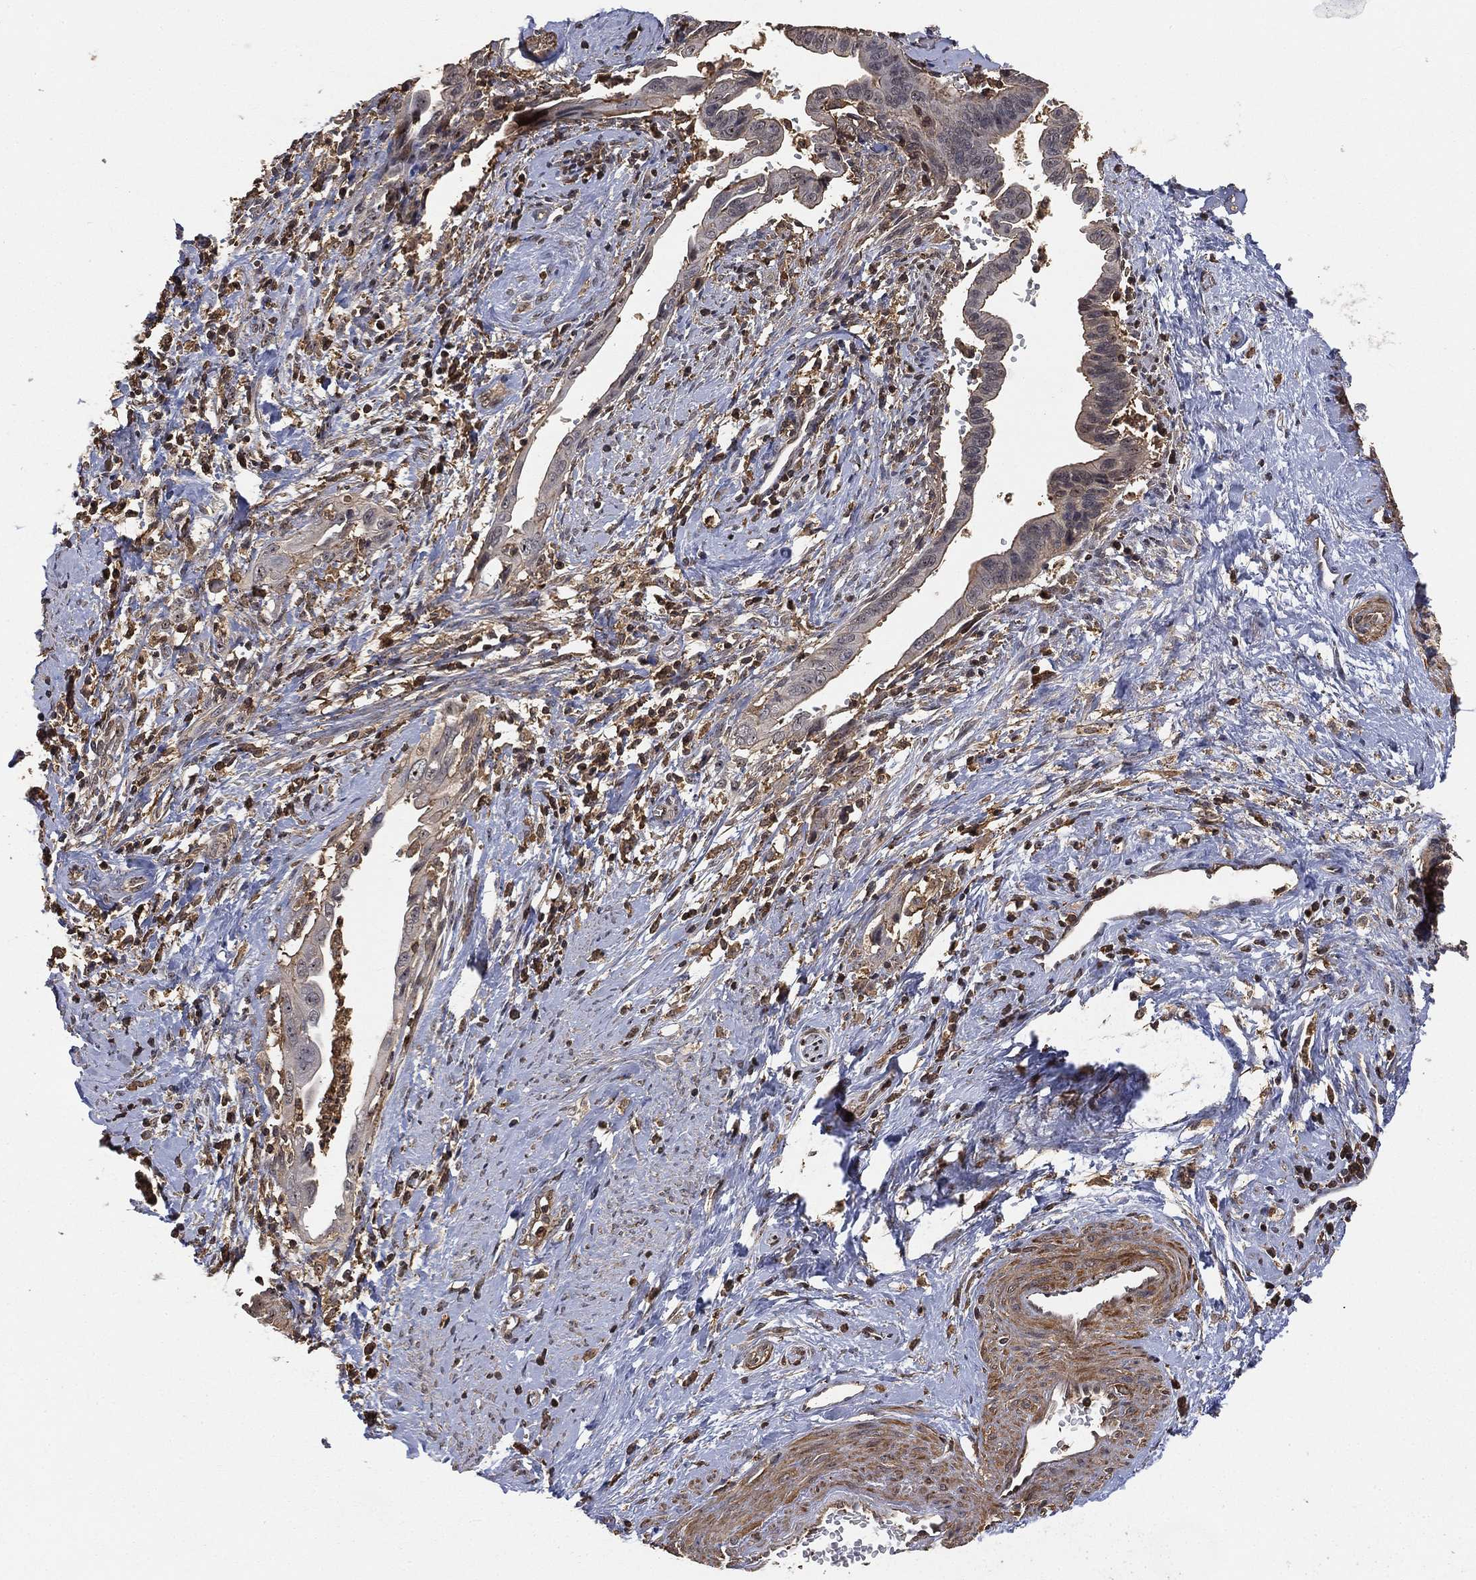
{"staining": {"intensity": "weak", "quantity": "<25%", "location": "cytoplasmic/membranous"}, "tissue": "cervical cancer", "cell_type": "Tumor cells", "image_type": "cancer", "snomed": [{"axis": "morphology", "description": "Adenocarcinoma, NOS"}, {"axis": "topography", "description": "Cervix"}], "caption": "There is no significant expression in tumor cells of cervical adenocarcinoma.", "gene": "CRYL1", "patient": {"sex": "female", "age": 42}}